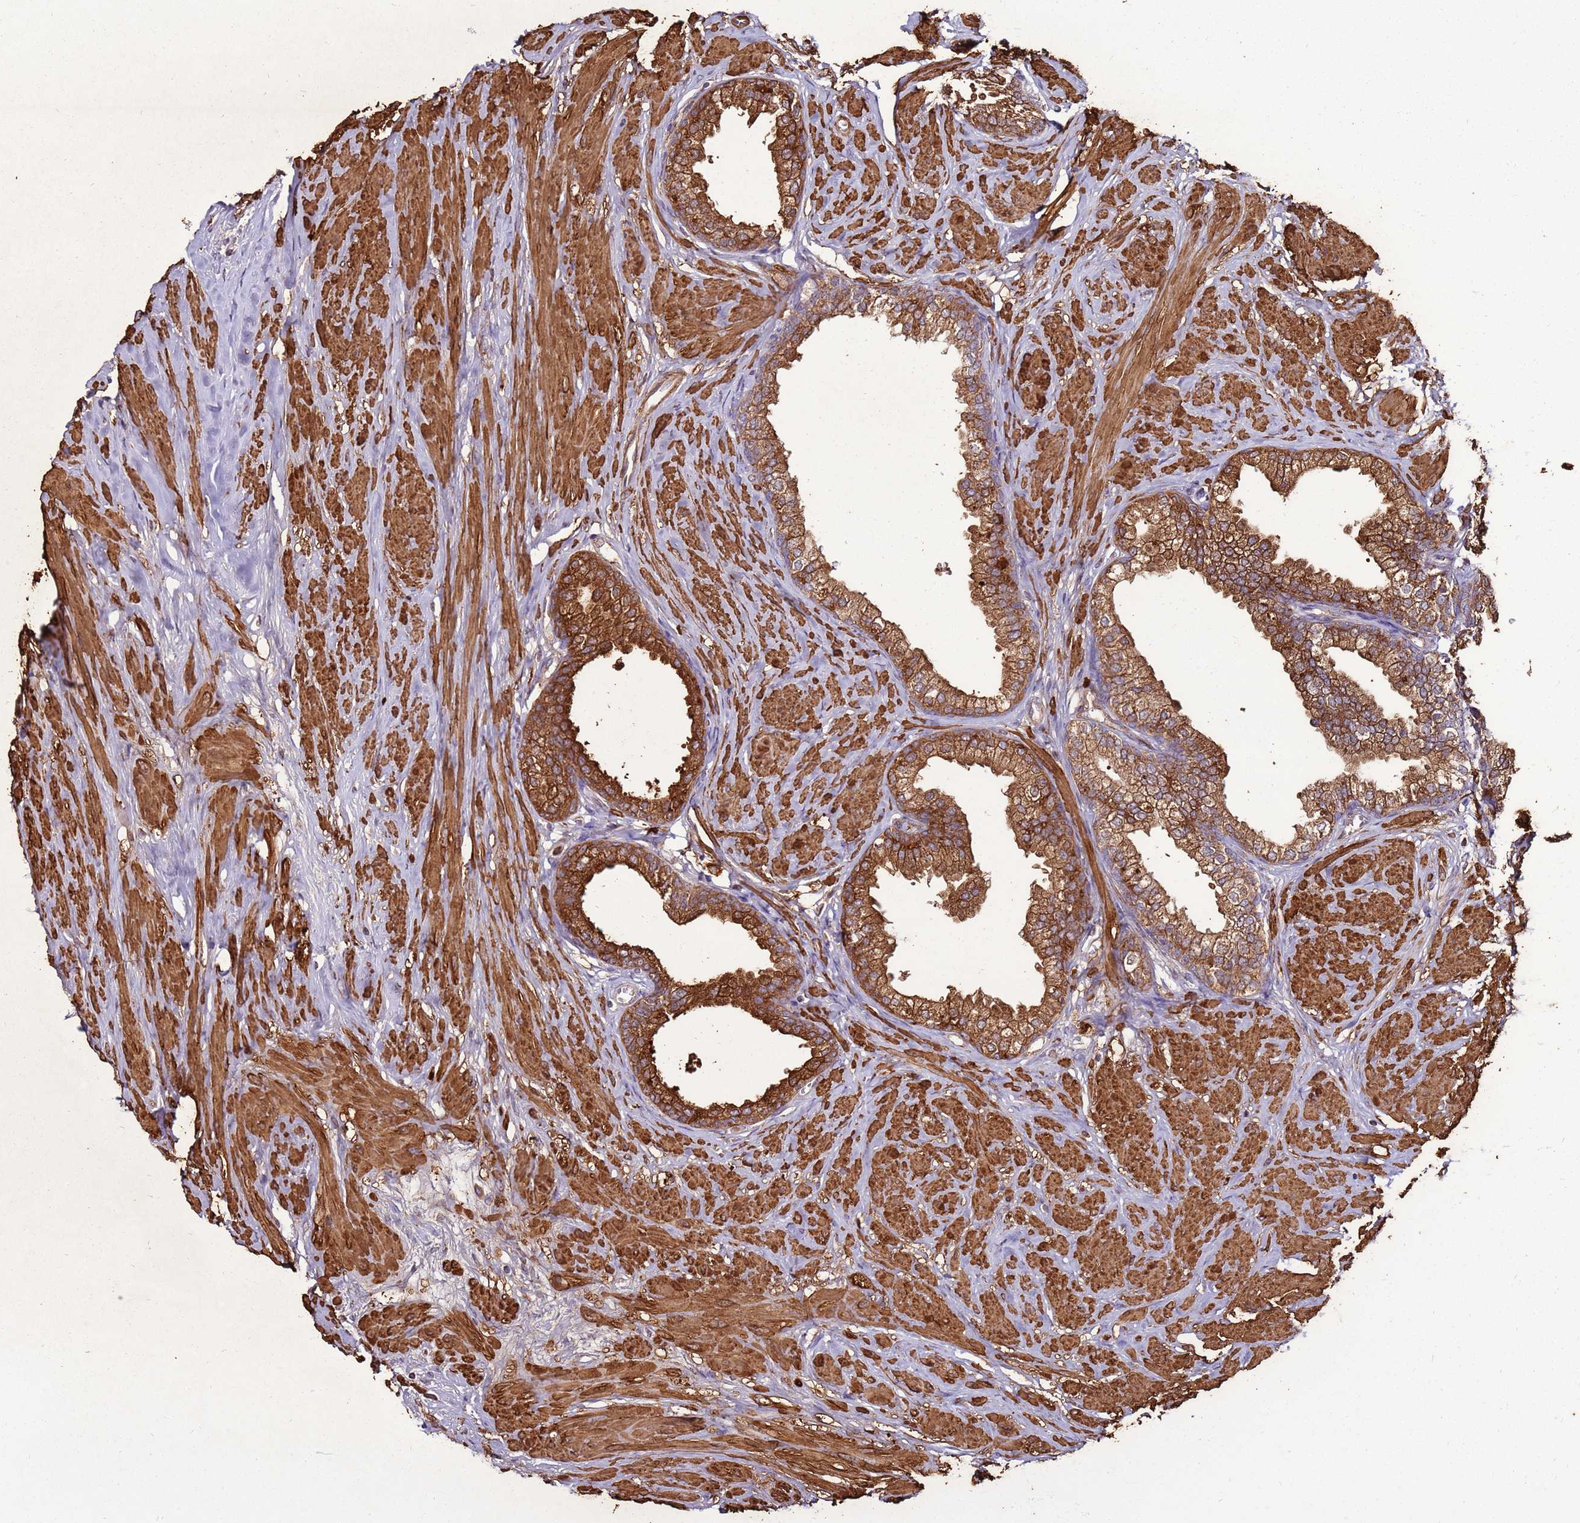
{"staining": {"intensity": "strong", "quantity": ">75%", "location": "cytoplasmic/membranous"}, "tissue": "prostate", "cell_type": "Glandular cells", "image_type": "normal", "snomed": [{"axis": "morphology", "description": "Normal tissue, NOS"}, {"axis": "morphology", "description": "Urothelial carcinoma, Low grade"}, {"axis": "topography", "description": "Urinary bladder"}, {"axis": "topography", "description": "Prostate"}], "caption": "Glandular cells reveal strong cytoplasmic/membranous expression in about >75% of cells in unremarkable prostate.", "gene": "DDX59", "patient": {"sex": "male", "age": 60}}